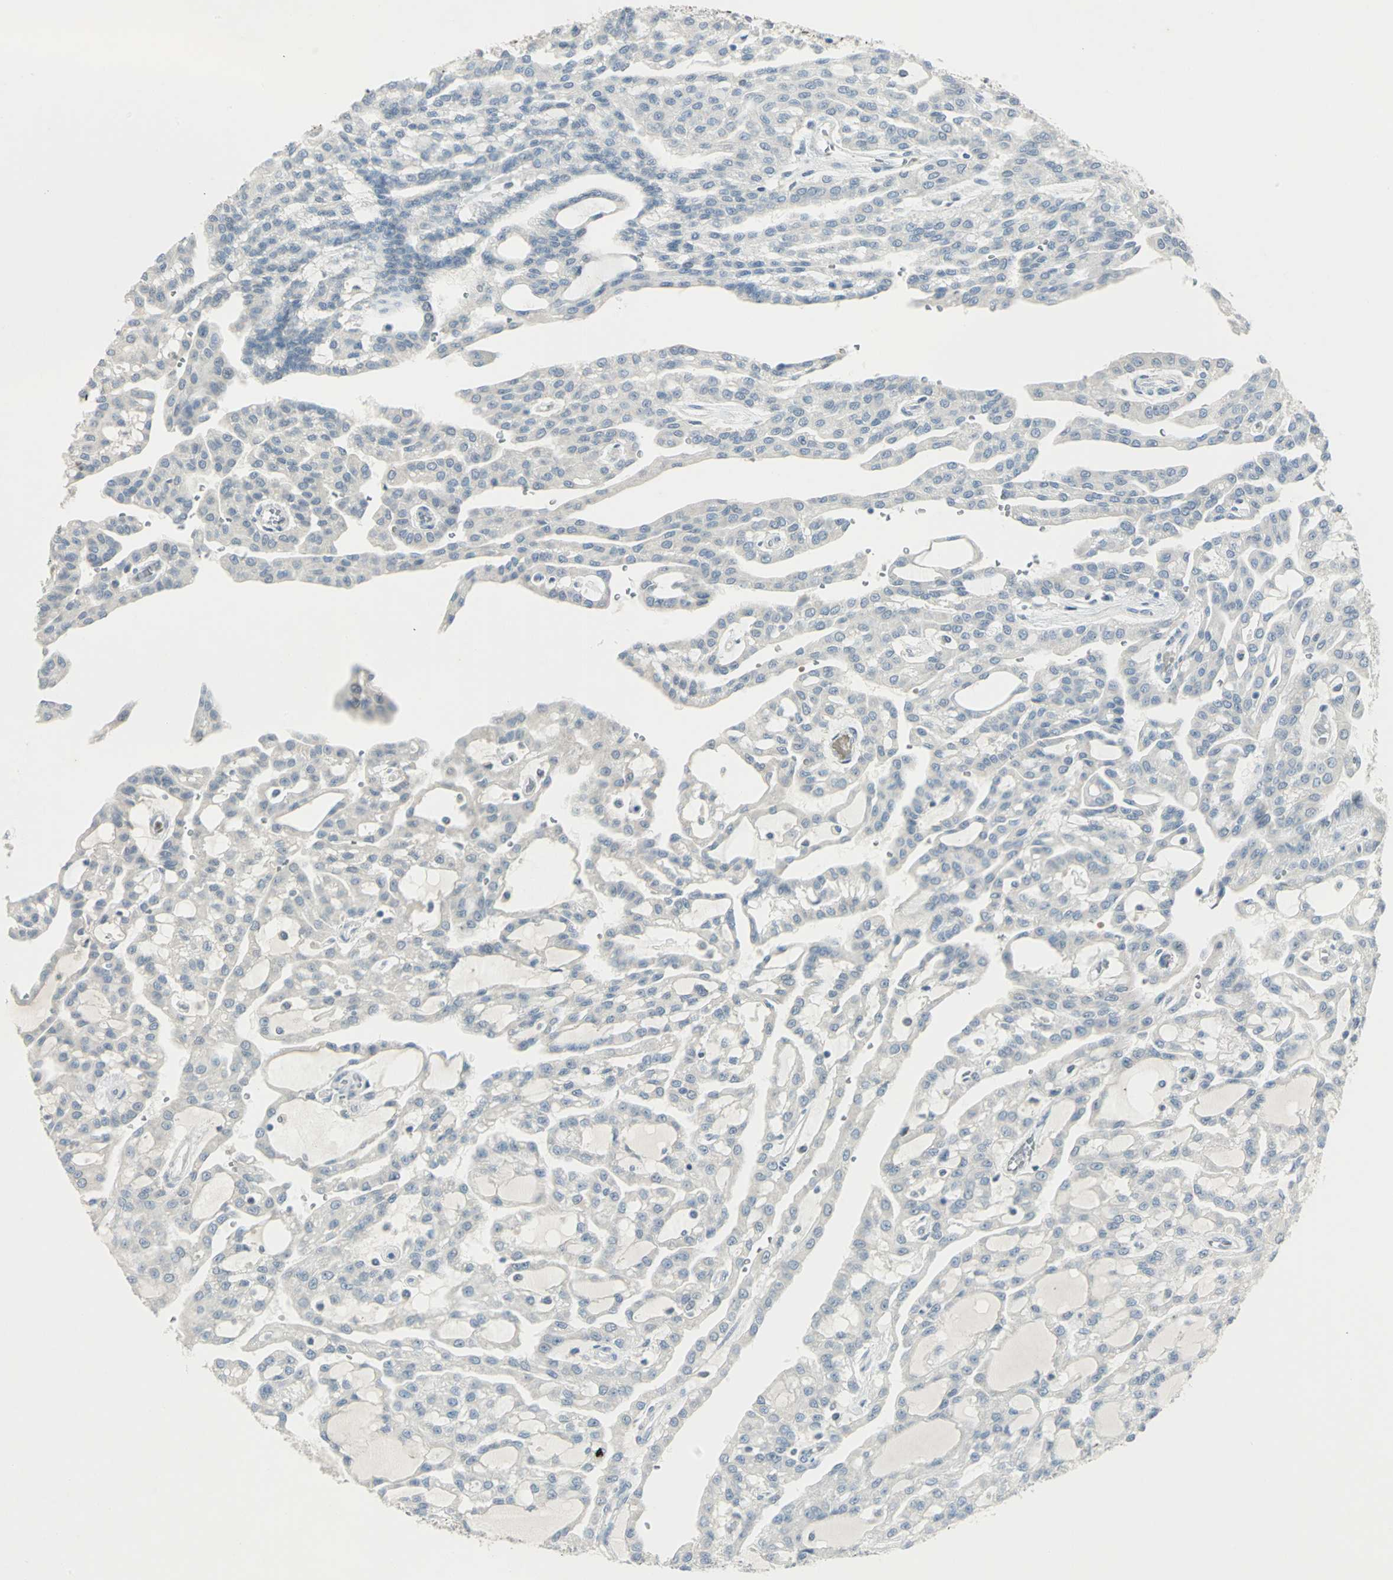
{"staining": {"intensity": "negative", "quantity": "none", "location": "none"}, "tissue": "renal cancer", "cell_type": "Tumor cells", "image_type": "cancer", "snomed": [{"axis": "morphology", "description": "Adenocarcinoma, NOS"}, {"axis": "topography", "description": "Kidney"}], "caption": "High magnification brightfield microscopy of adenocarcinoma (renal) stained with DAB (brown) and counterstained with hematoxylin (blue): tumor cells show no significant staining. (Brightfield microscopy of DAB immunohistochemistry at high magnification).", "gene": "BCL6", "patient": {"sex": "male", "age": 63}}